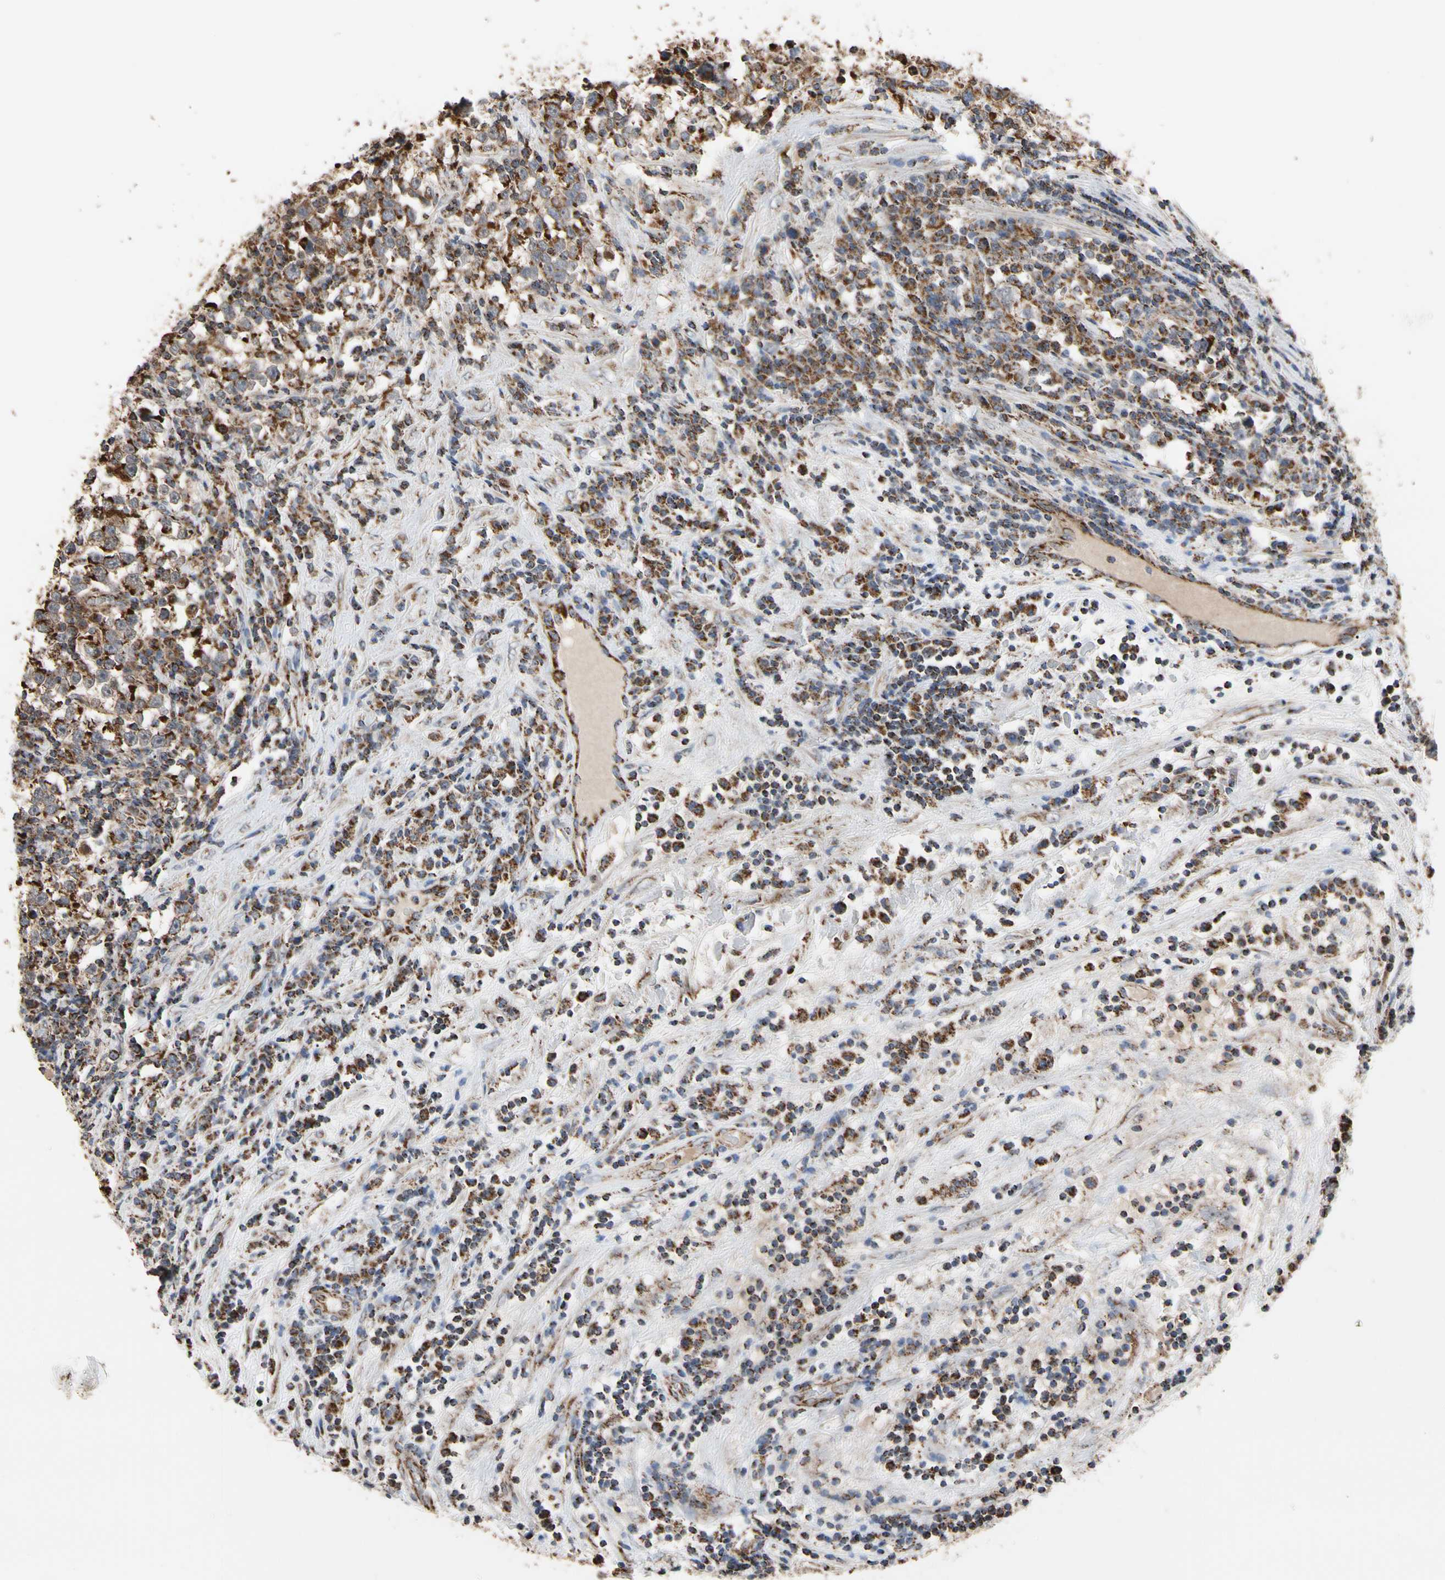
{"staining": {"intensity": "strong", "quantity": ">75%", "location": "cytoplasmic/membranous"}, "tissue": "testis cancer", "cell_type": "Tumor cells", "image_type": "cancer", "snomed": [{"axis": "morphology", "description": "Seminoma, NOS"}, {"axis": "topography", "description": "Testis"}], "caption": "High-power microscopy captured an immunohistochemistry (IHC) histopathology image of testis cancer (seminoma), revealing strong cytoplasmic/membranous expression in approximately >75% of tumor cells.", "gene": "FAM110B", "patient": {"sex": "male", "age": 43}}